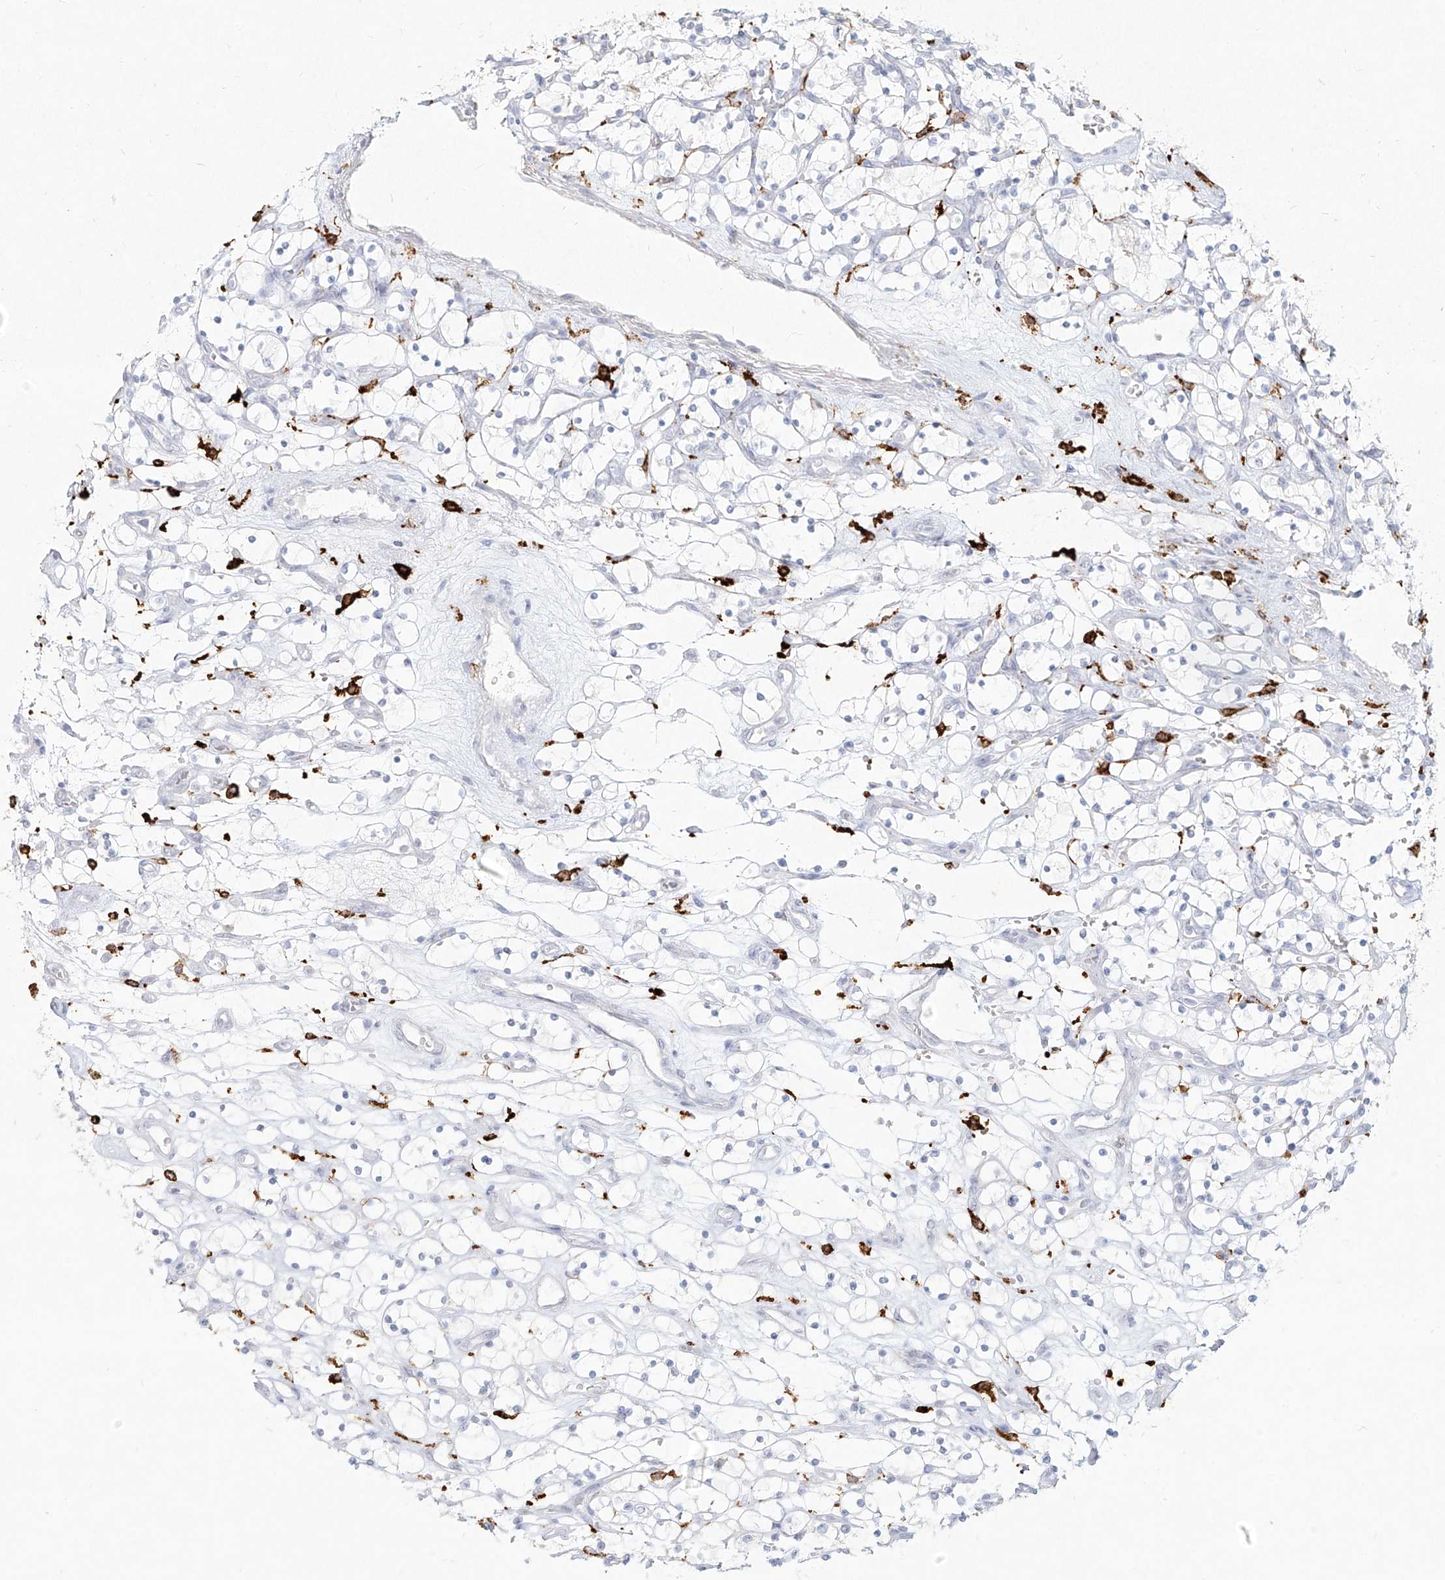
{"staining": {"intensity": "negative", "quantity": "none", "location": "none"}, "tissue": "renal cancer", "cell_type": "Tumor cells", "image_type": "cancer", "snomed": [{"axis": "morphology", "description": "Adenocarcinoma, NOS"}, {"axis": "topography", "description": "Kidney"}], "caption": "DAB immunohistochemical staining of adenocarcinoma (renal) shows no significant expression in tumor cells. (Stains: DAB IHC with hematoxylin counter stain, Microscopy: brightfield microscopy at high magnification).", "gene": "CD209", "patient": {"sex": "female", "age": 69}}